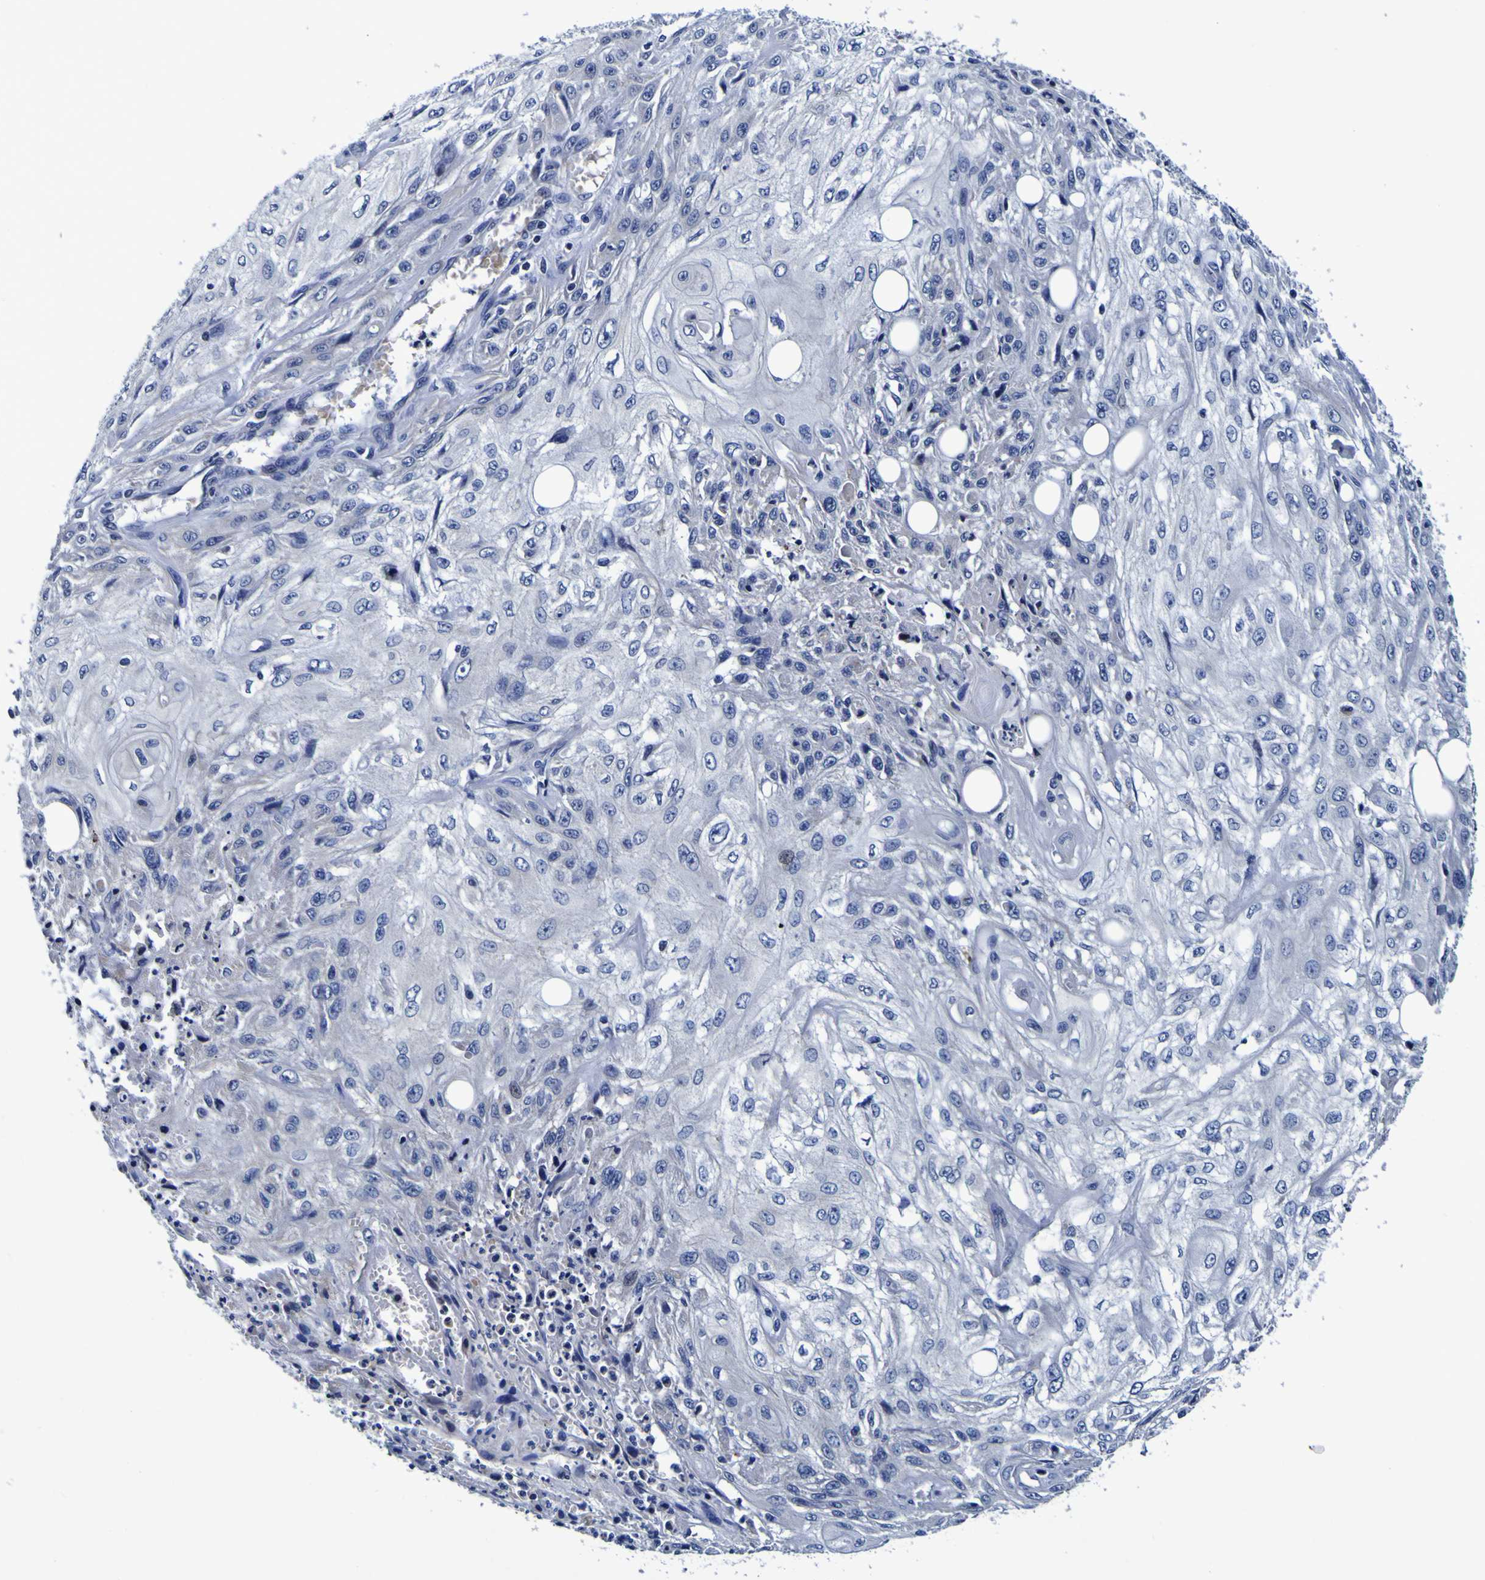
{"staining": {"intensity": "negative", "quantity": "none", "location": "none"}, "tissue": "skin cancer", "cell_type": "Tumor cells", "image_type": "cancer", "snomed": [{"axis": "morphology", "description": "Squamous cell carcinoma, NOS"}, {"axis": "topography", "description": "Skin"}], "caption": "Image shows no protein expression in tumor cells of skin squamous cell carcinoma tissue.", "gene": "PDLIM4", "patient": {"sex": "male", "age": 75}}